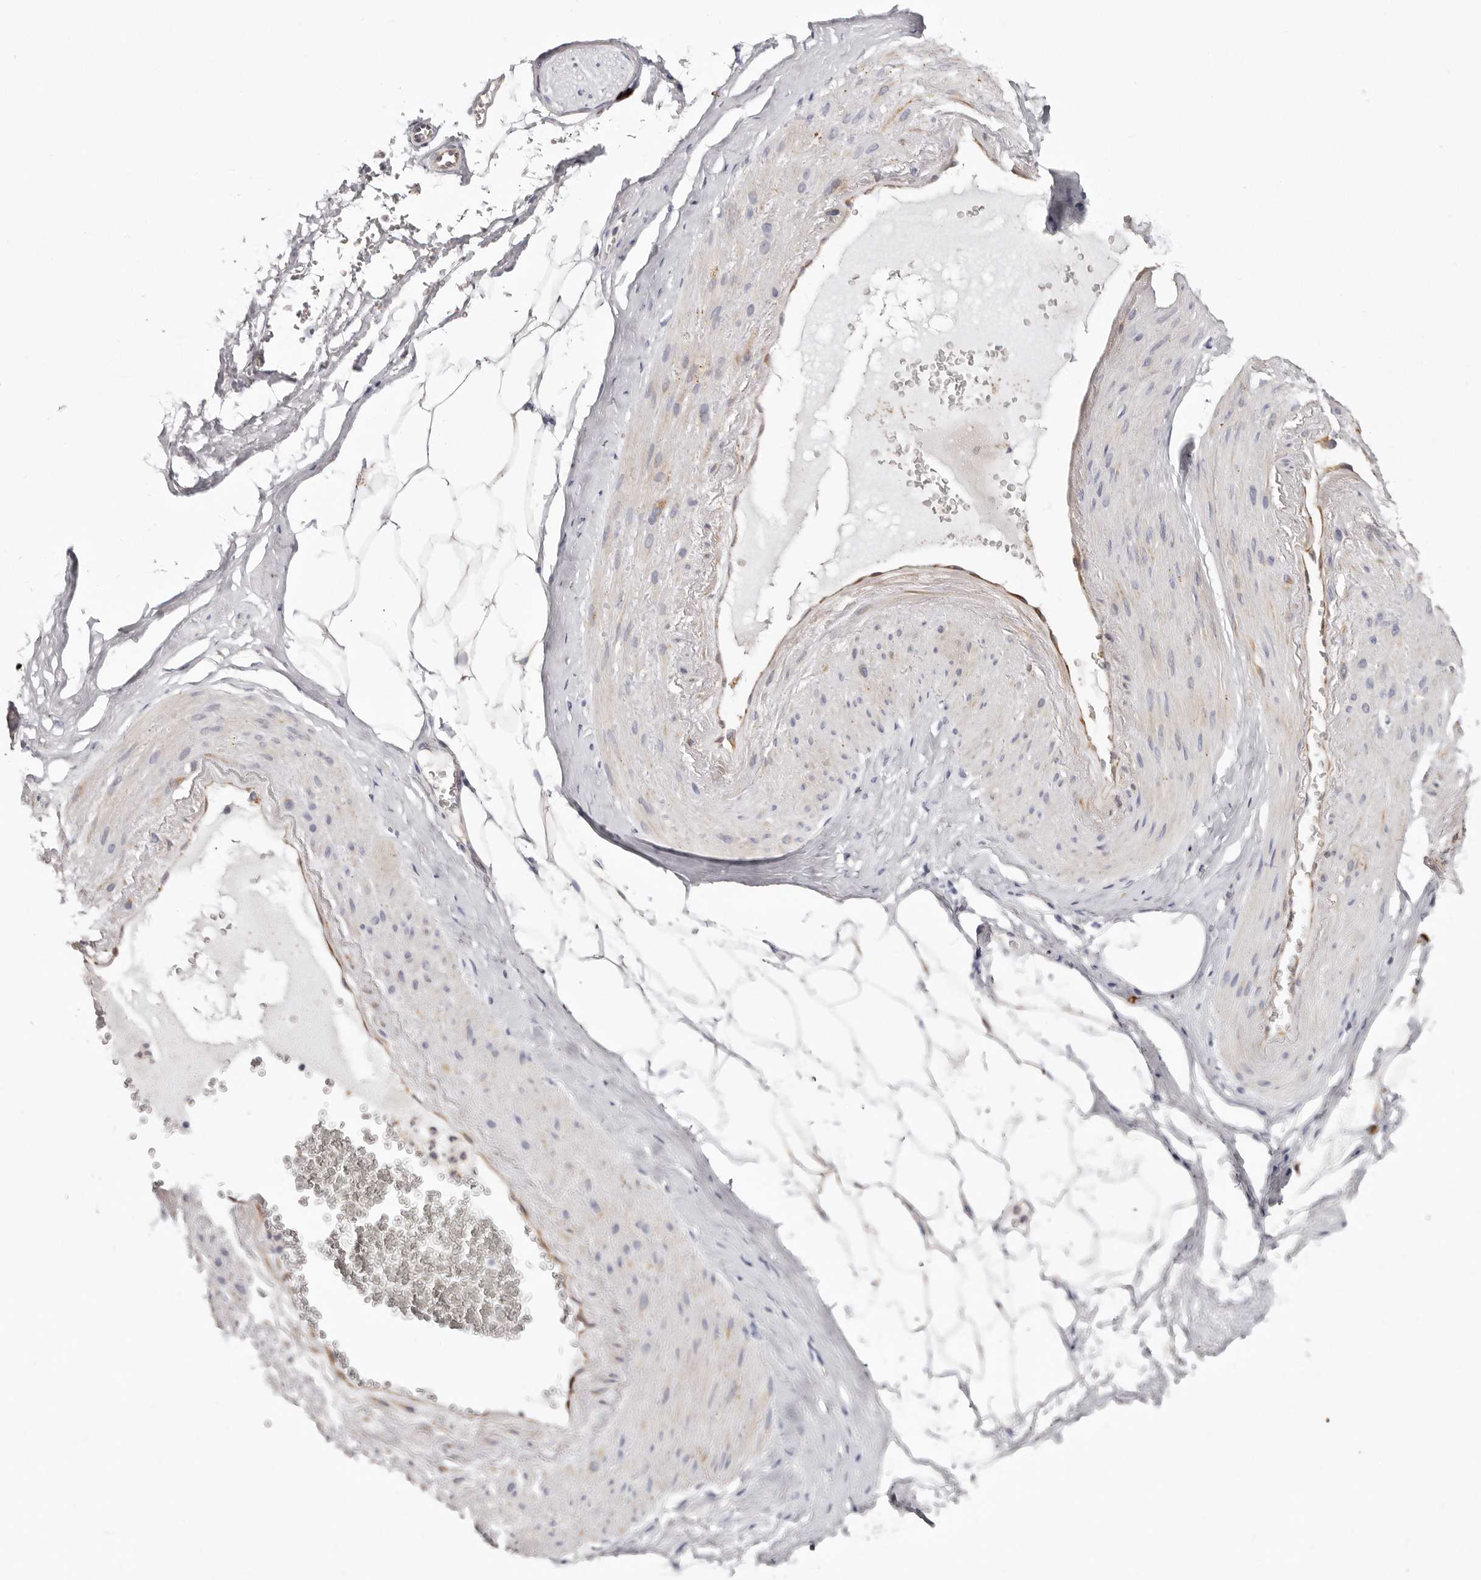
{"staining": {"intensity": "moderate", "quantity": ">75%", "location": "nuclear"}, "tissue": "adipose tissue", "cell_type": "Adipocytes", "image_type": "normal", "snomed": [{"axis": "morphology", "description": "Normal tissue, NOS"}, {"axis": "morphology", "description": "Adenocarcinoma, Low grade"}, {"axis": "topography", "description": "Prostate"}, {"axis": "topography", "description": "Peripheral nerve tissue"}], "caption": "Adipose tissue stained with DAB immunohistochemistry shows medium levels of moderate nuclear staining in approximately >75% of adipocytes.", "gene": "PKDCC", "patient": {"sex": "male", "age": 63}}